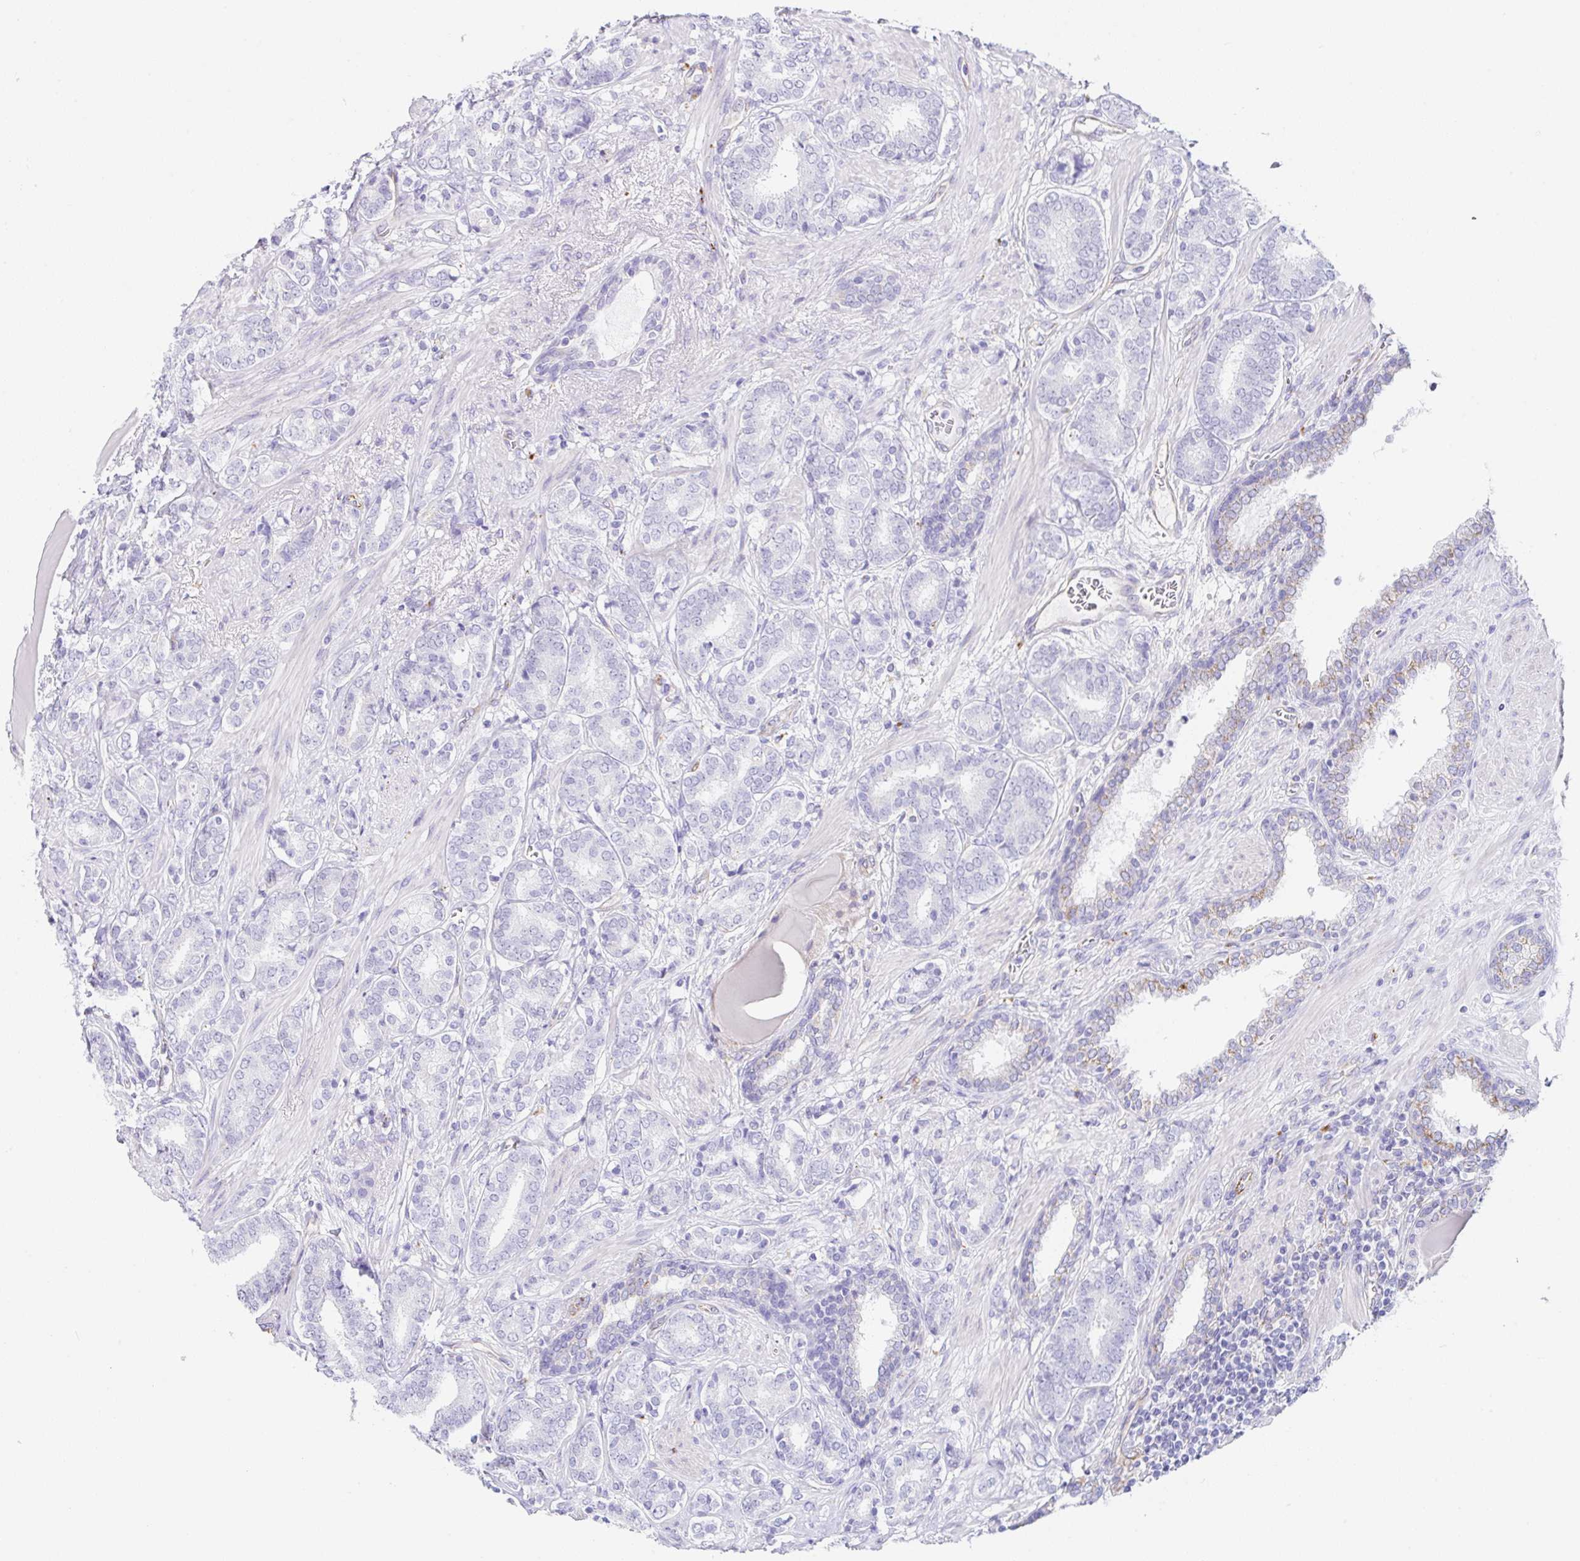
{"staining": {"intensity": "negative", "quantity": "none", "location": "none"}, "tissue": "prostate cancer", "cell_type": "Tumor cells", "image_type": "cancer", "snomed": [{"axis": "morphology", "description": "Adenocarcinoma, High grade"}, {"axis": "topography", "description": "Prostate"}], "caption": "Protein analysis of high-grade adenocarcinoma (prostate) demonstrates no significant staining in tumor cells.", "gene": "DKK4", "patient": {"sex": "male", "age": 62}}